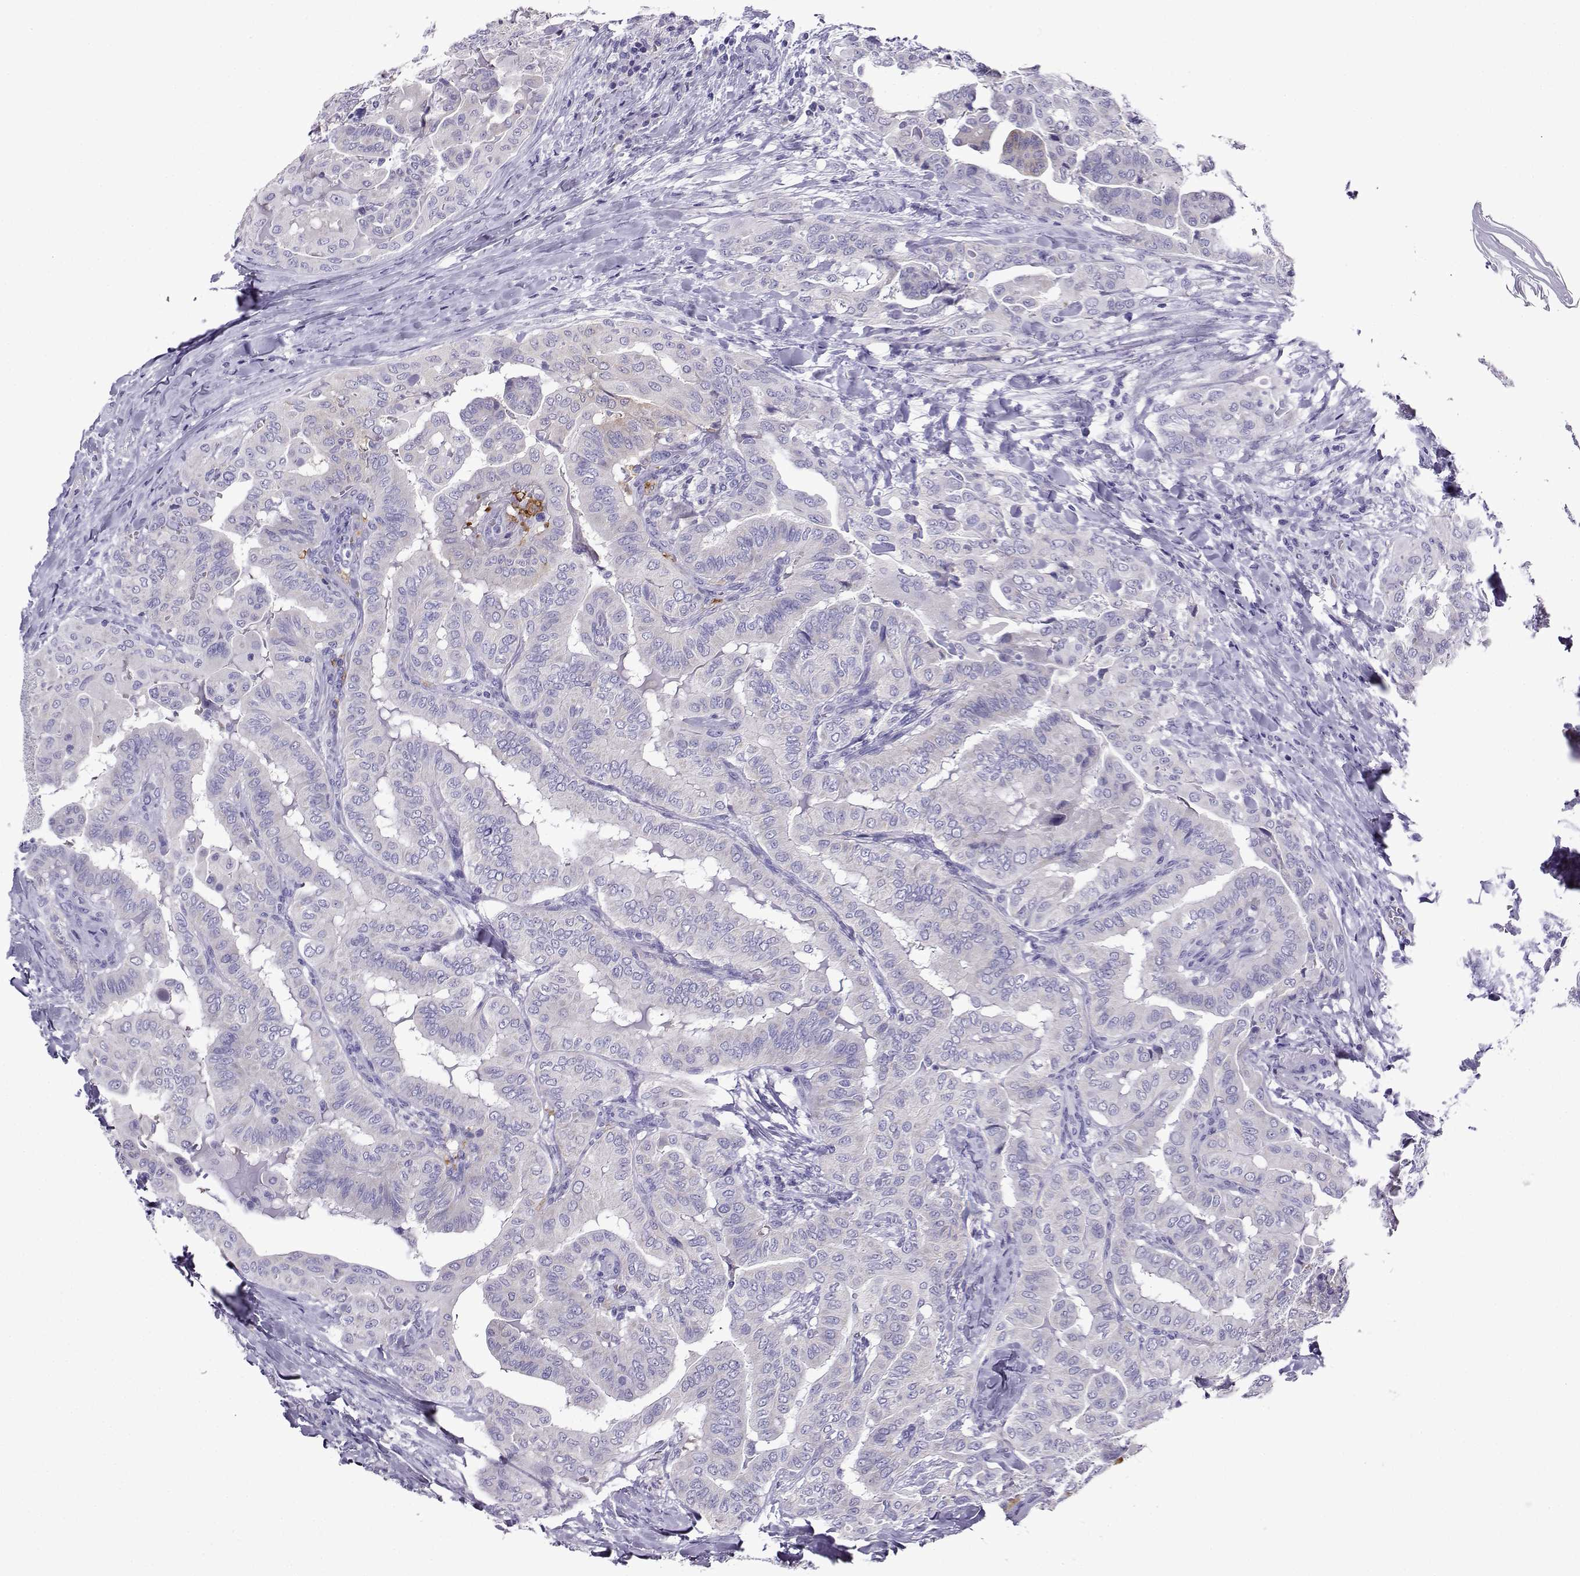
{"staining": {"intensity": "negative", "quantity": "none", "location": "none"}, "tissue": "thyroid cancer", "cell_type": "Tumor cells", "image_type": "cancer", "snomed": [{"axis": "morphology", "description": "Papillary adenocarcinoma, NOS"}, {"axis": "topography", "description": "Thyroid gland"}], "caption": "Protein analysis of thyroid cancer (papillary adenocarcinoma) reveals no significant expression in tumor cells.", "gene": "LINGO1", "patient": {"sex": "female", "age": 68}}